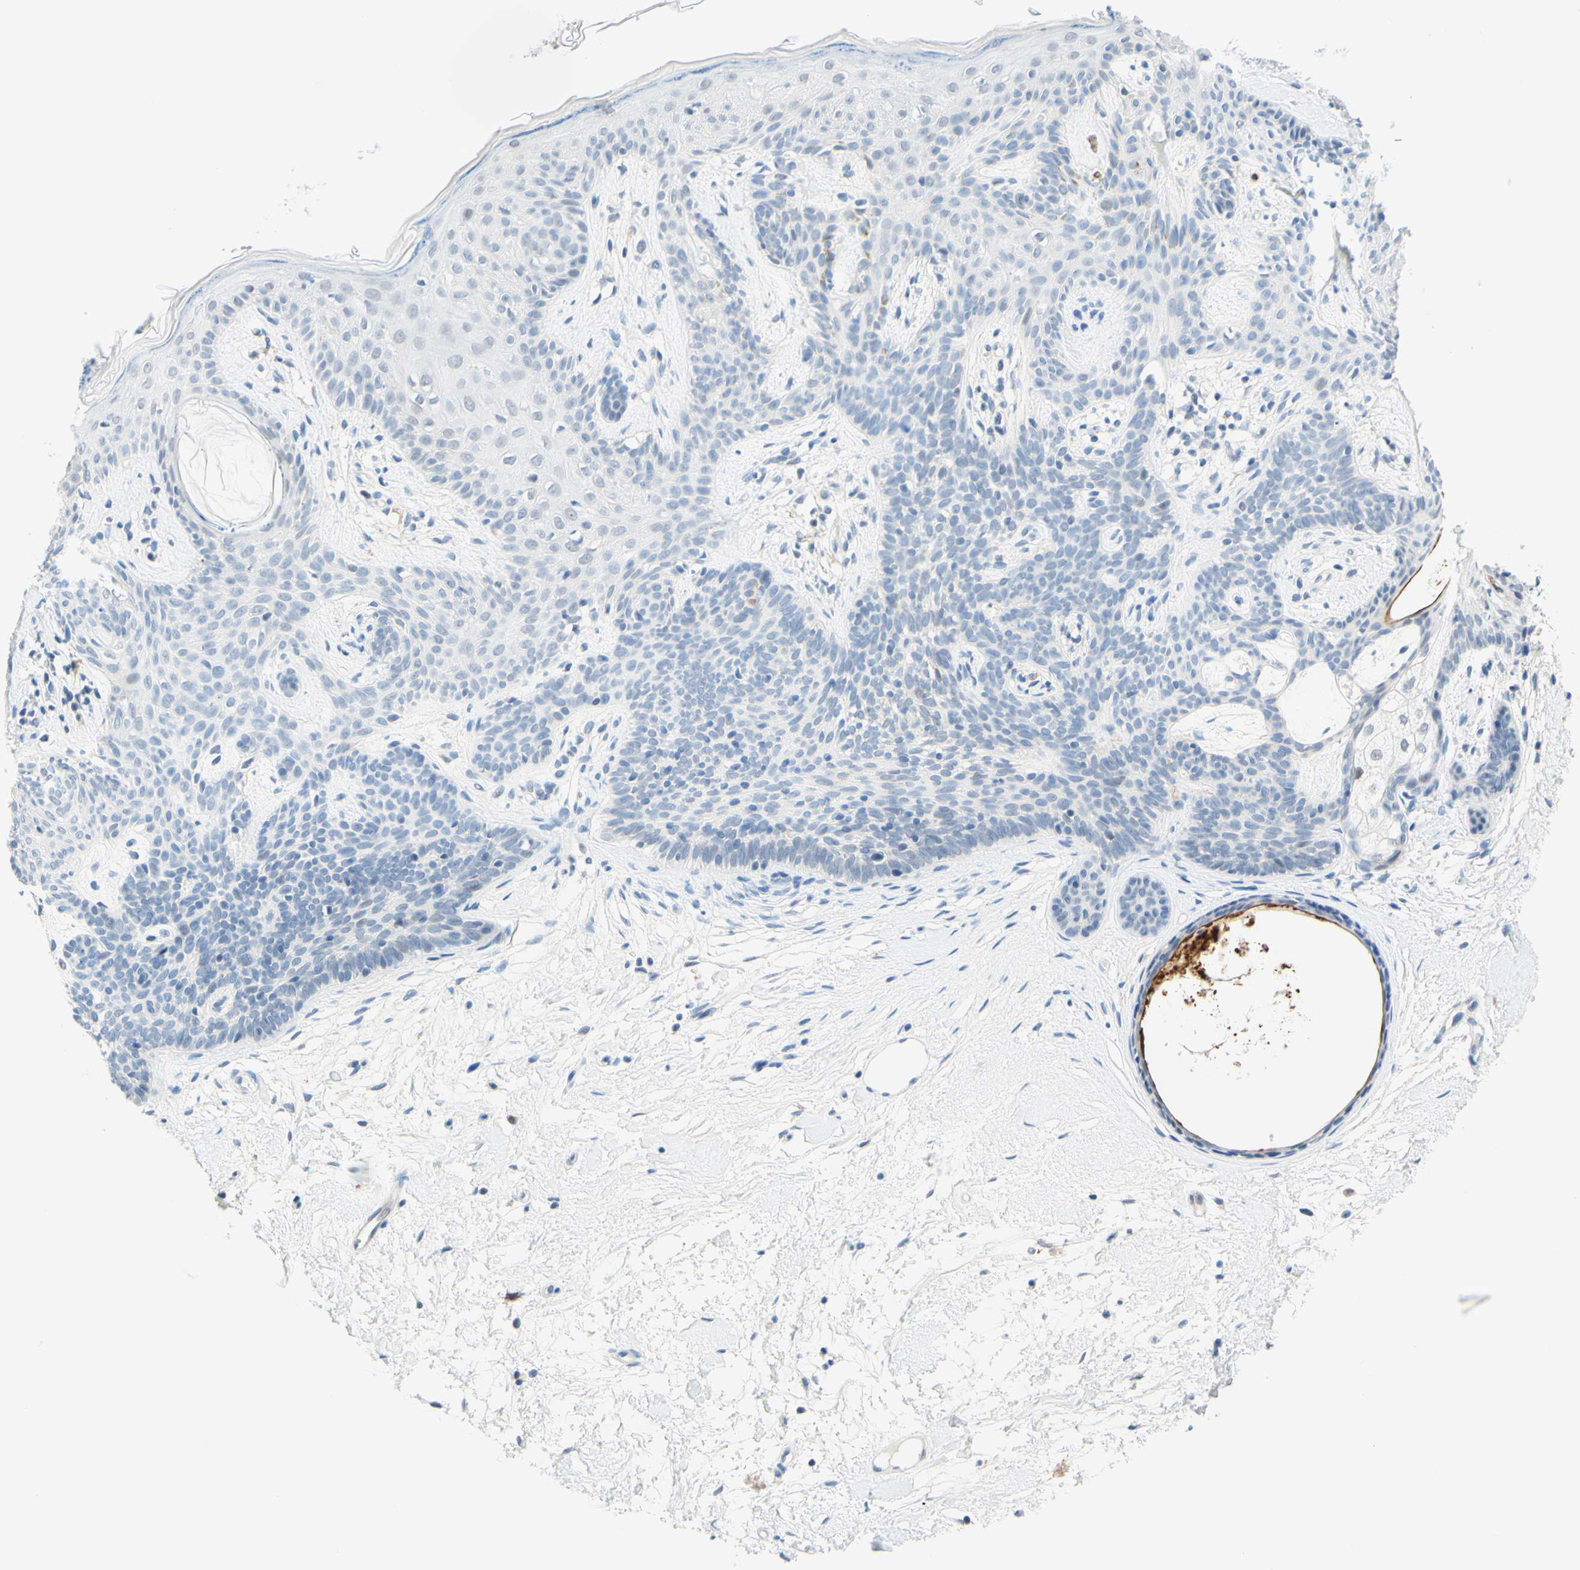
{"staining": {"intensity": "negative", "quantity": "none", "location": "none"}, "tissue": "skin cancer", "cell_type": "Tumor cells", "image_type": "cancer", "snomed": [{"axis": "morphology", "description": "Developmental malformation"}, {"axis": "morphology", "description": "Basal cell carcinoma"}, {"axis": "topography", "description": "Skin"}], "caption": "The IHC histopathology image has no significant positivity in tumor cells of skin basal cell carcinoma tissue.", "gene": "TREM2", "patient": {"sex": "female", "age": 62}}